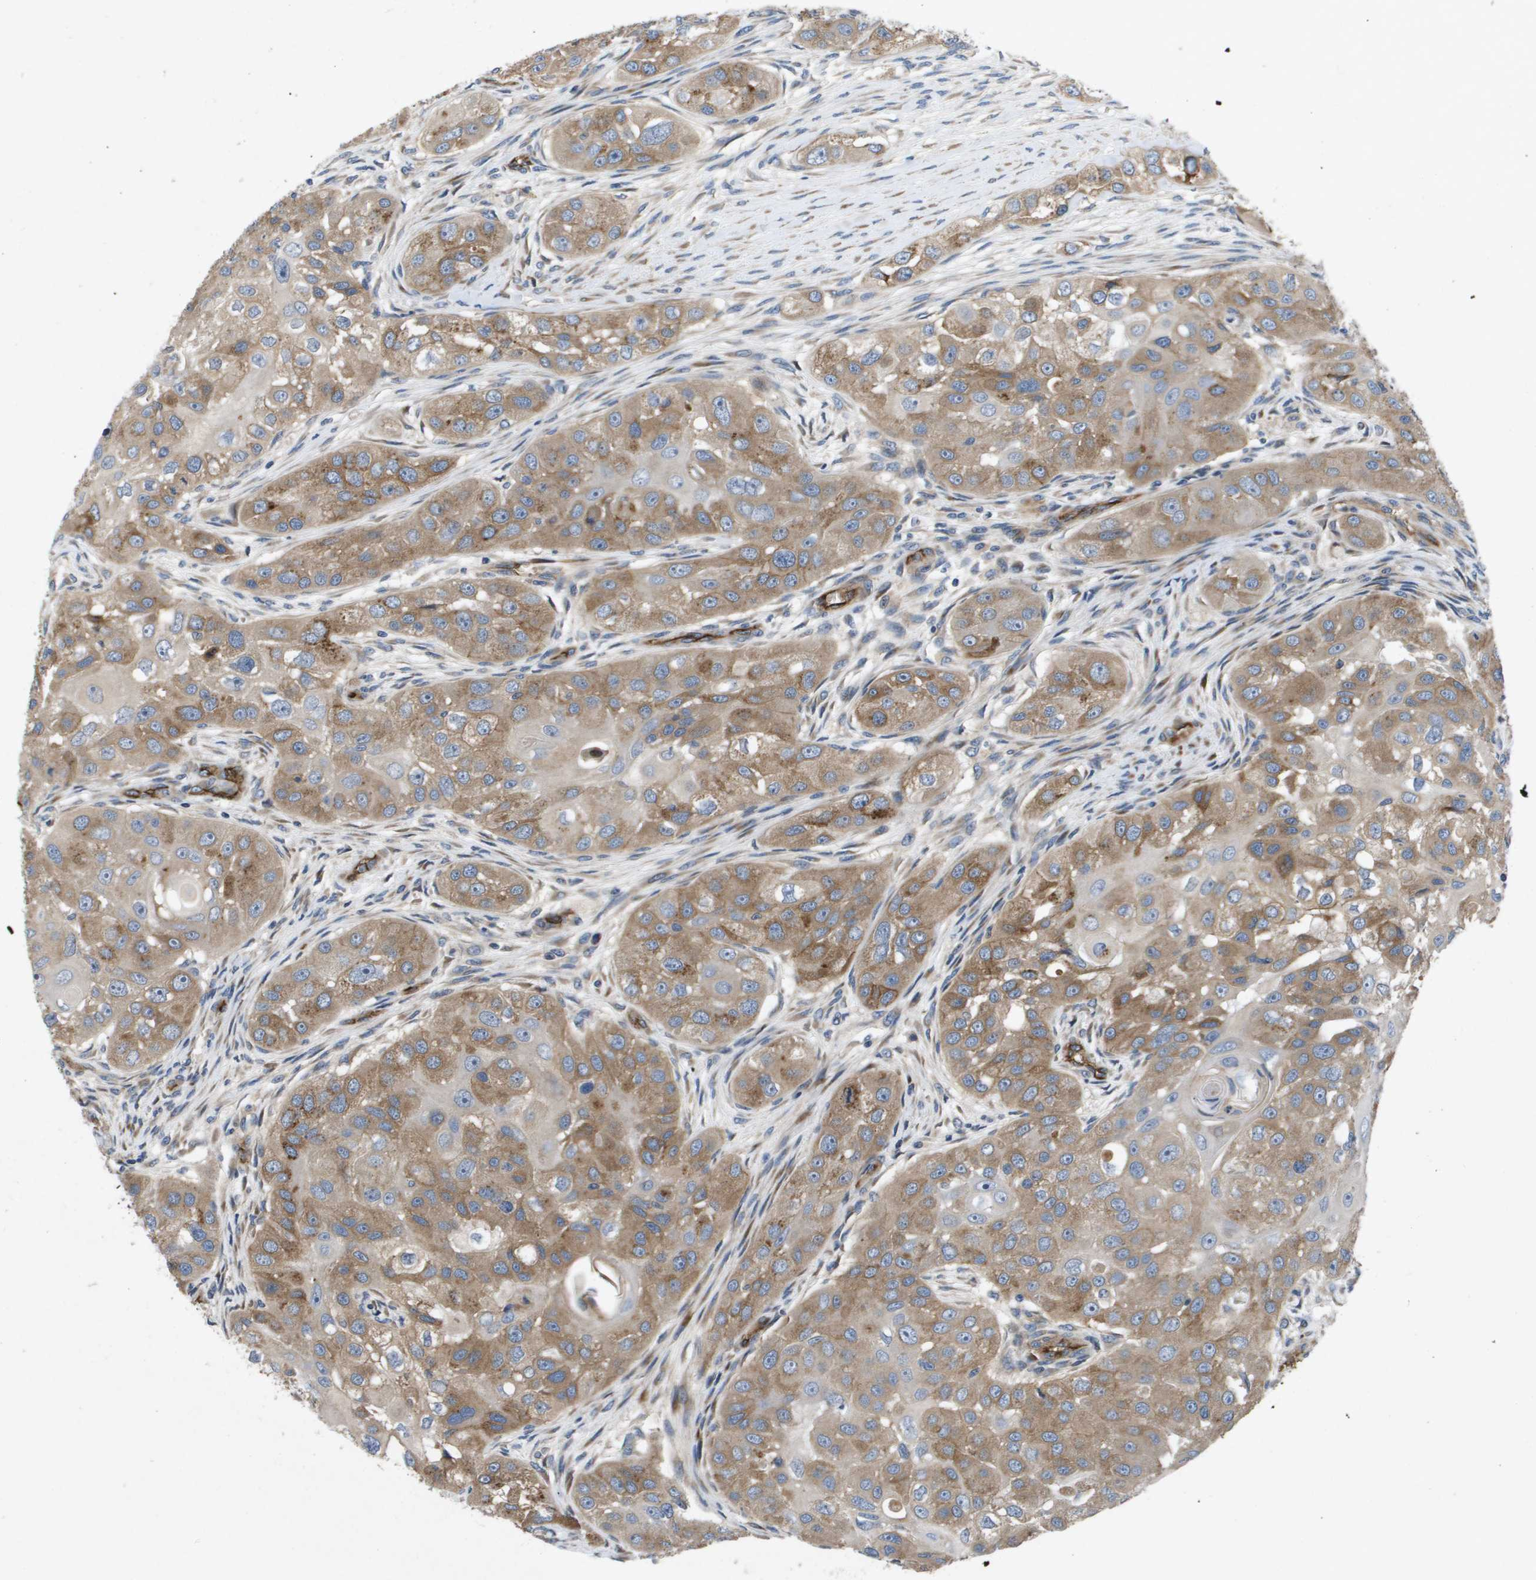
{"staining": {"intensity": "moderate", "quantity": ">75%", "location": "cytoplasmic/membranous"}, "tissue": "head and neck cancer", "cell_type": "Tumor cells", "image_type": "cancer", "snomed": [{"axis": "morphology", "description": "Normal tissue, NOS"}, {"axis": "morphology", "description": "Squamous cell carcinoma, NOS"}, {"axis": "topography", "description": "Skeletal muscle"}, {"axis": "topography", "description": "Head-Neck"}], "caption": "High-power microscopy captured an immunohistochemistry photomicrograph of head and neck cancer (squamous cell carcinoma), revealing moderate cytoplasmic/membranous expression in approximately >75% of tumor cells.", "gene": "ENTPD2", "patient": {"sex": "male", "age": 51}}